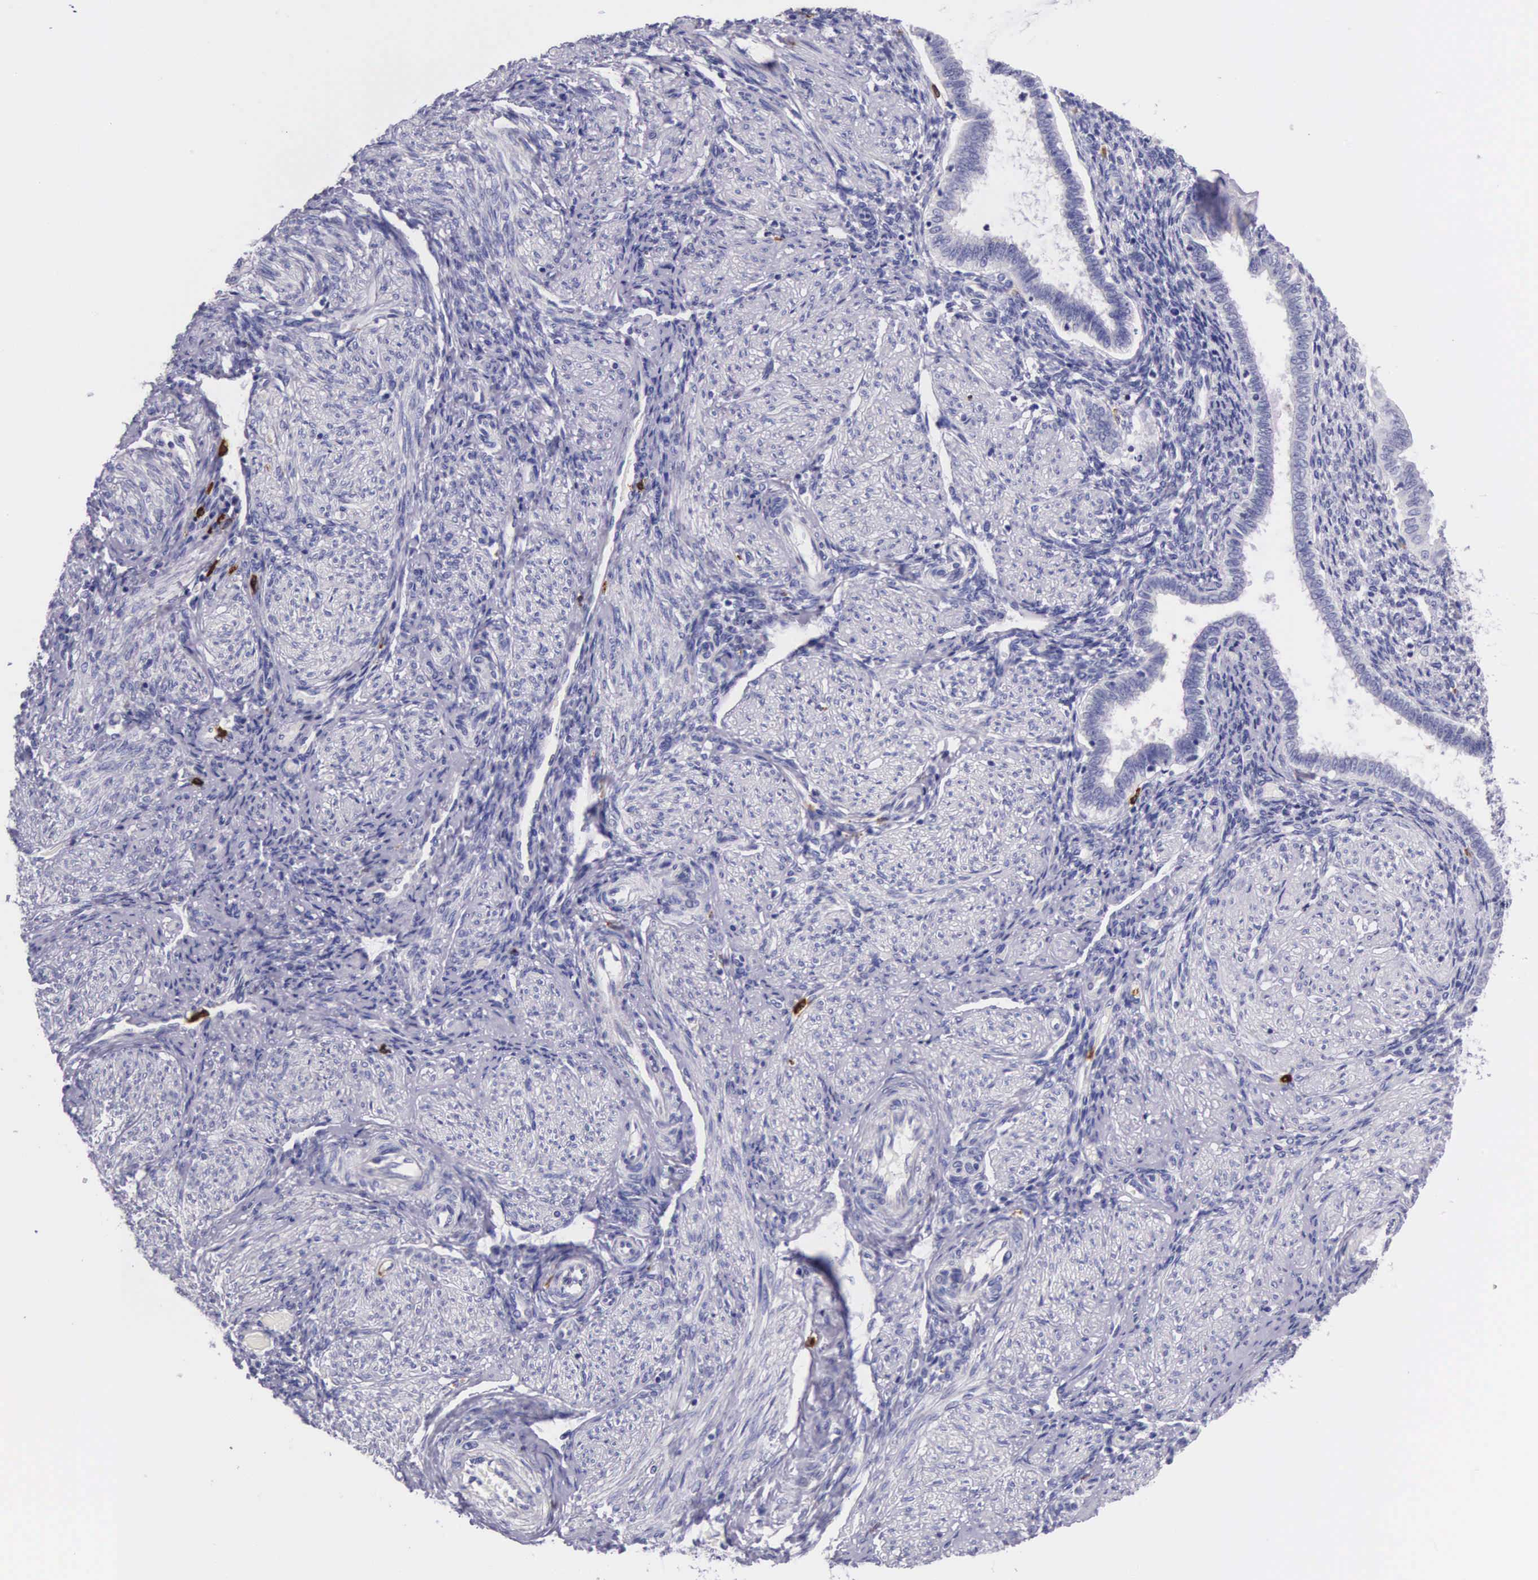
{"staining": {"intensity": "negative", "quantity": "none", "location": "none"}, "tissue": "endometrium", "cell_type": "Cells in endometrial stroma", "image_type": "normal", "snomed": [{"axis": "morphology", "description": "Normal tissue, NOS"}, {"axis": "topography", "description": "Endometrium"}], "caption": "Immunohistochemistry (IHC) photomicrograph of unremarkable endometrium: human endometrium stained with DAB (3,3'-diaminobenzidine) exhibits no significant protein positivity in cells in endometrial stroma.", "gene": "FCN1", "patient": {"sex": "female", "age": 36}}